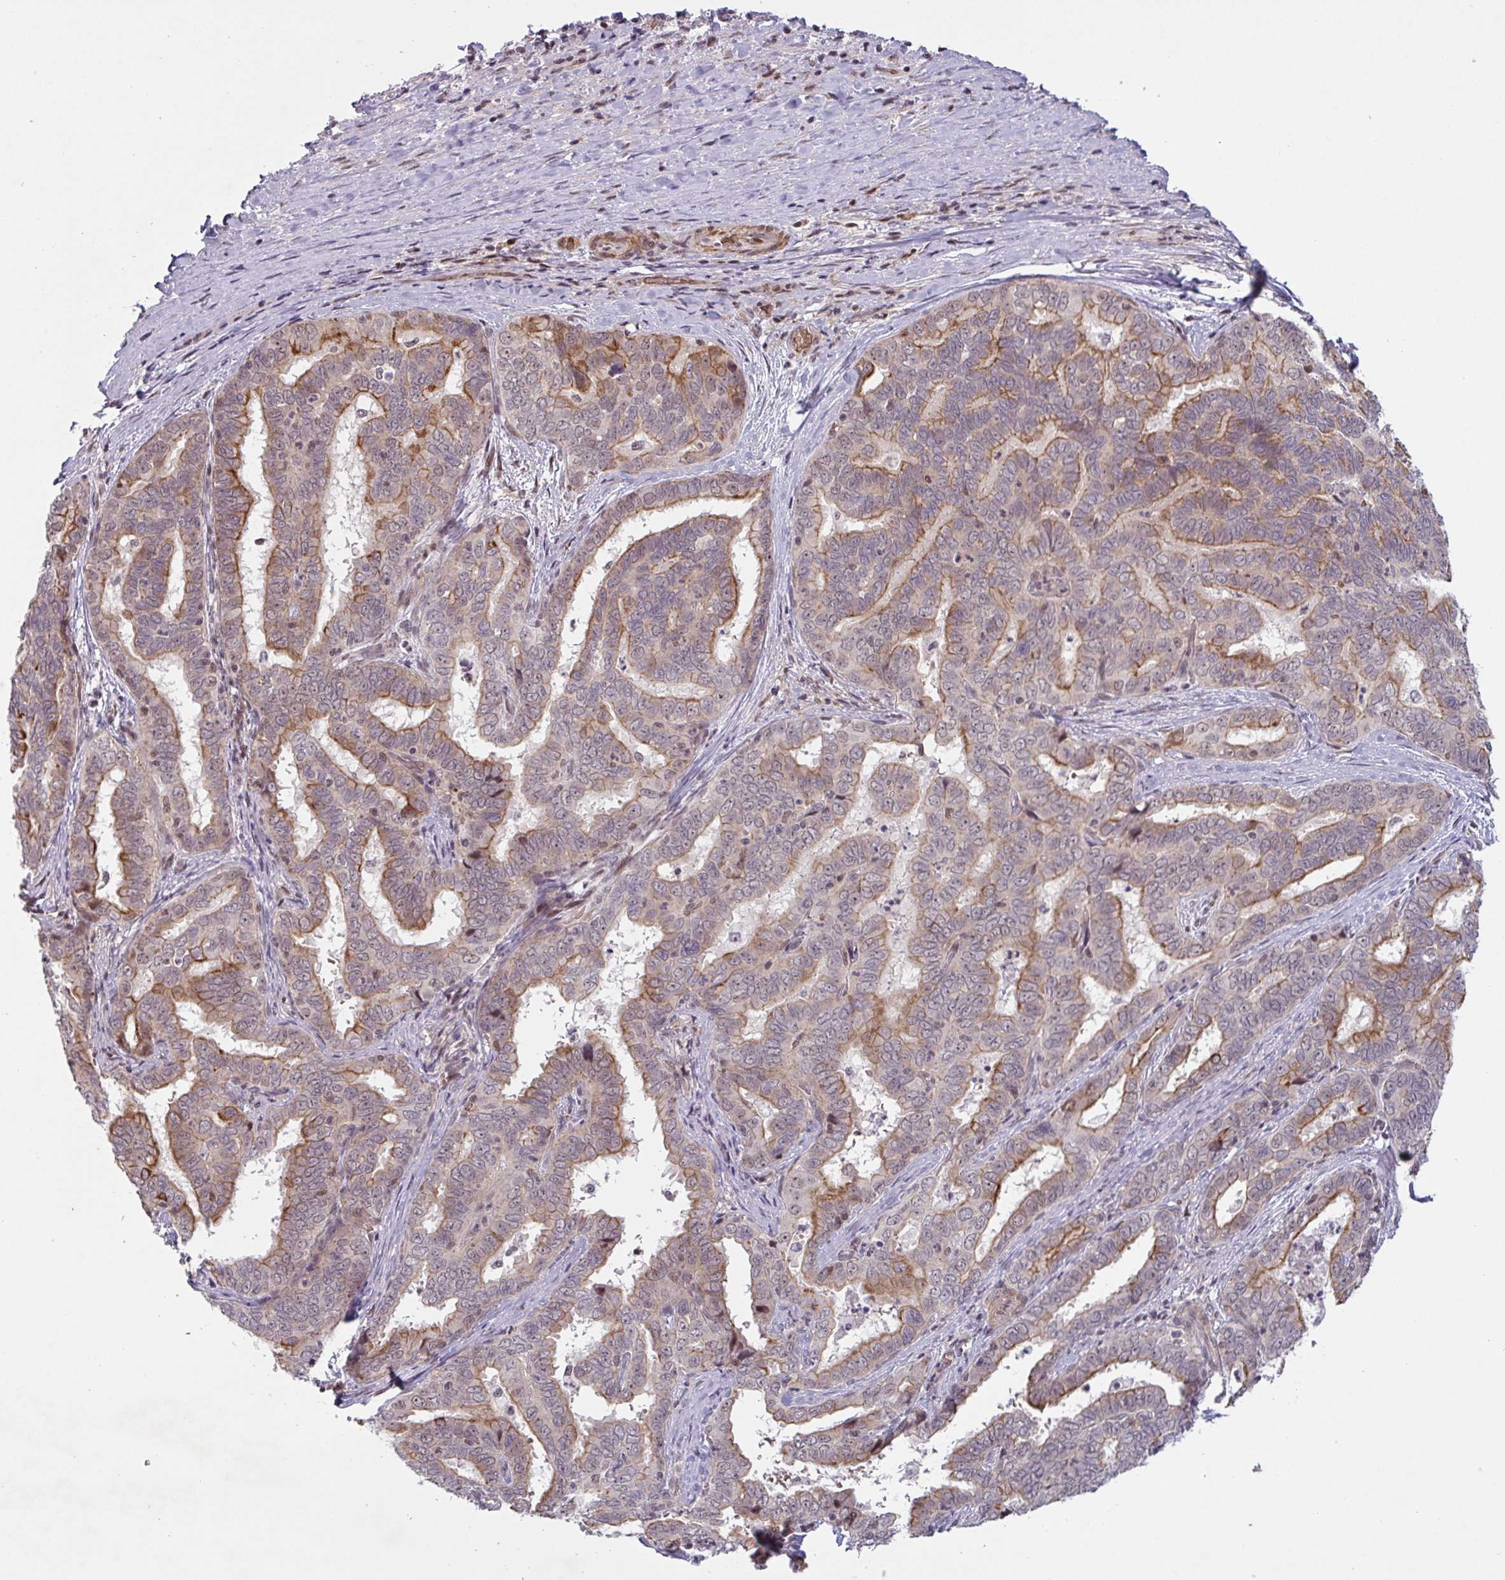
{"staining": {"intensity": "moderate", "quantity": "25%-75%", "location": "cytoplasmic/membranous,nuclear"}, "tissue": "liver cancer", "cell_type": "Tumor cells", "image_type": "cancer", "snomed": [{"axis": "morphology", "description": "Cholangiocarcinoma"}, {"axis": "topography", "description": "Liver"}], "caption": "There is medium levels of moderate cytoplasmic/membranous and nuclear staining in tumor cells of liver cancer, as demonstrated by immunohistochemical staining (brown color).", "gene": "NLRP13", "patient": {"sex": "female", "age": 64}}